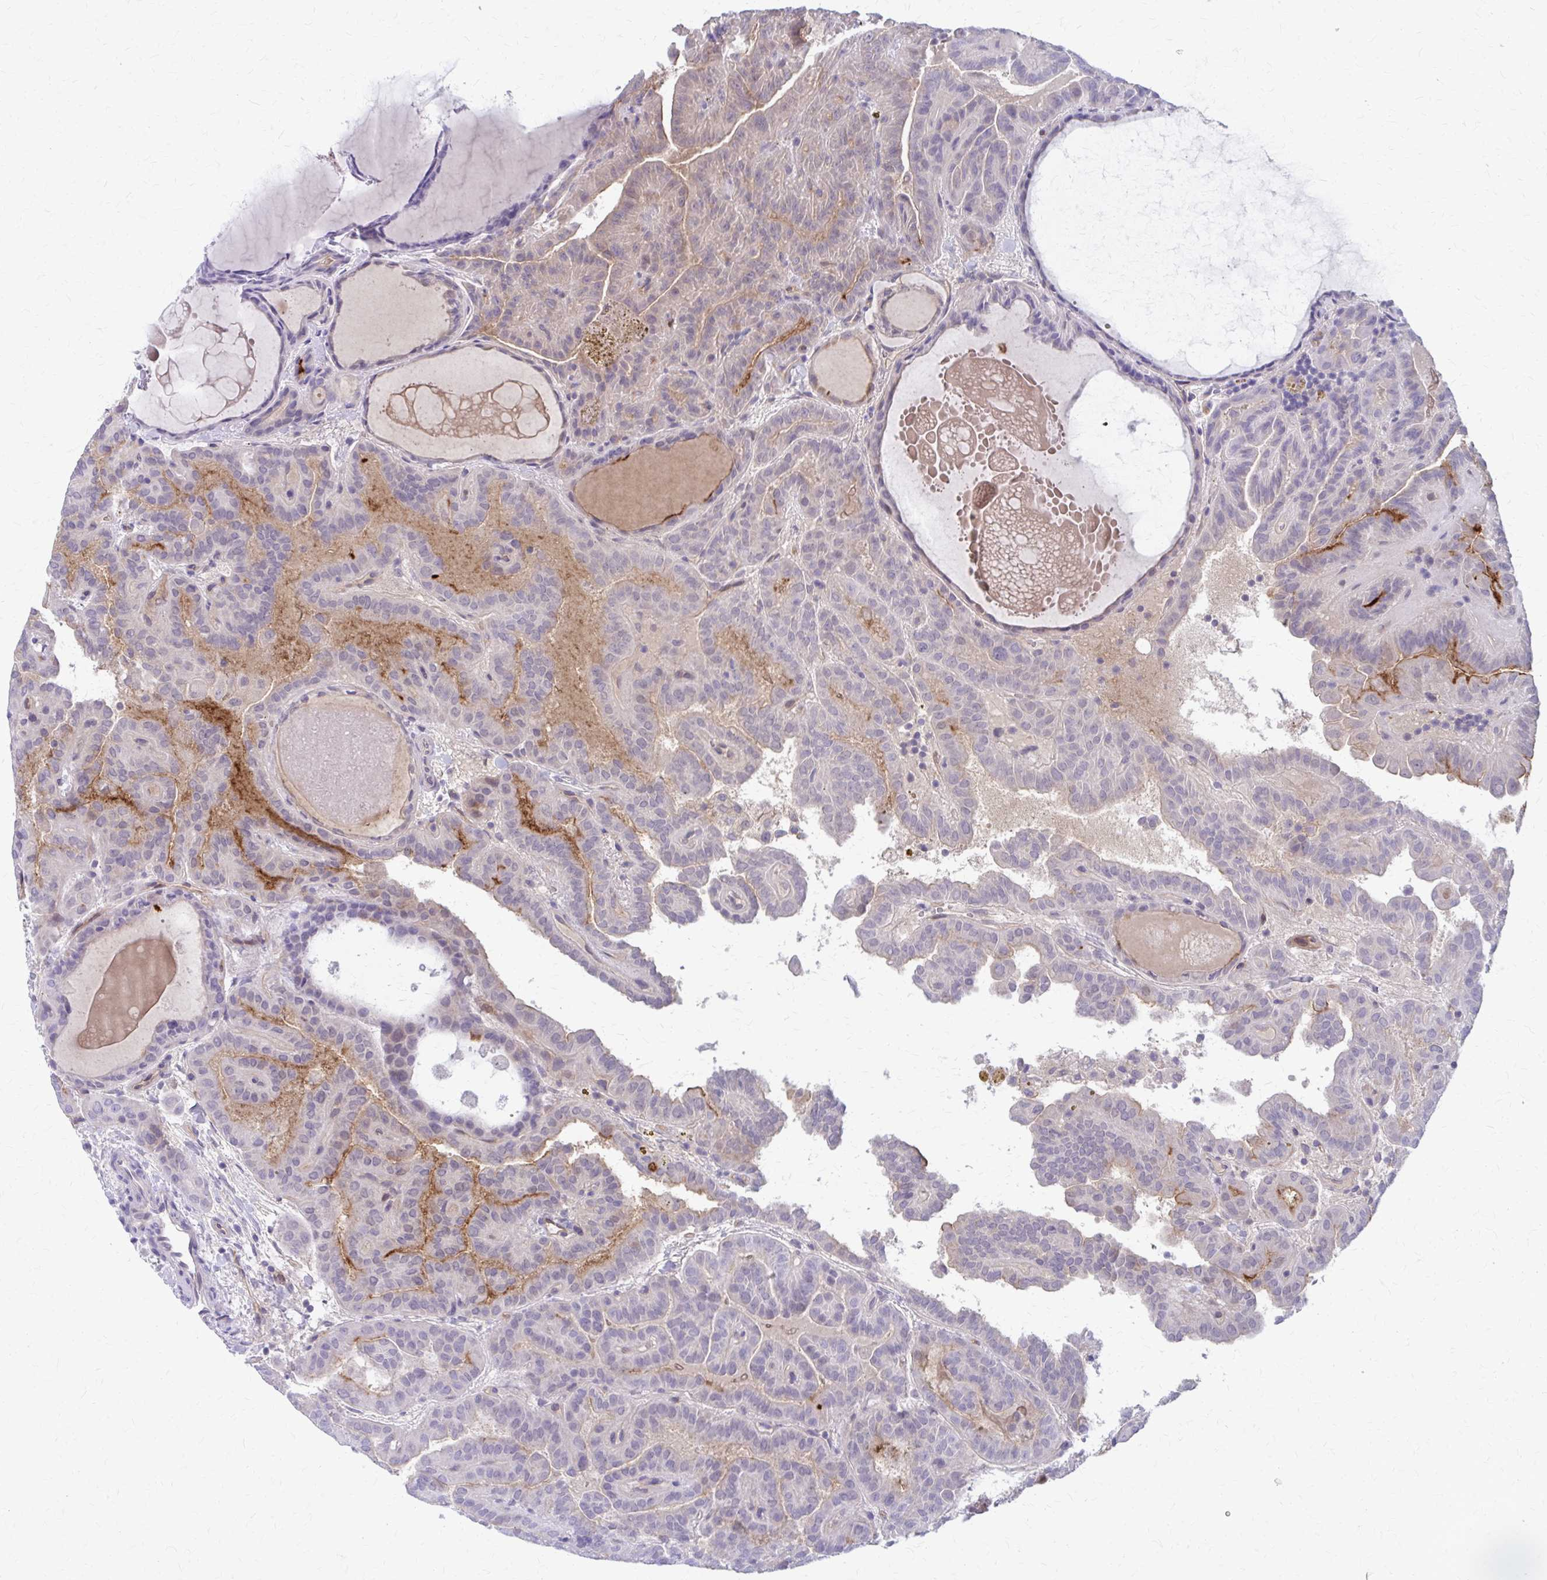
{"staining": {"intensity": "weak", "quantity": "<25%", "location": "cytoplasmic/membranous"}, "tissue": "thyroid cancer", "cell_type": "Tumor cells", "image_type": "cancer", "snomed": [{"axis": "morphology", "description": "Papillary adenocarcinoma, NOS"}, {"axis": "topography", "description": "Thyroid gland"}], "caption": "The micrograph displays no significant staining in tumor cells of papillary adenocarcinoma (thyroid).", "gene": "CLIC2", "patient": {"sex": "female", "age": 46}}